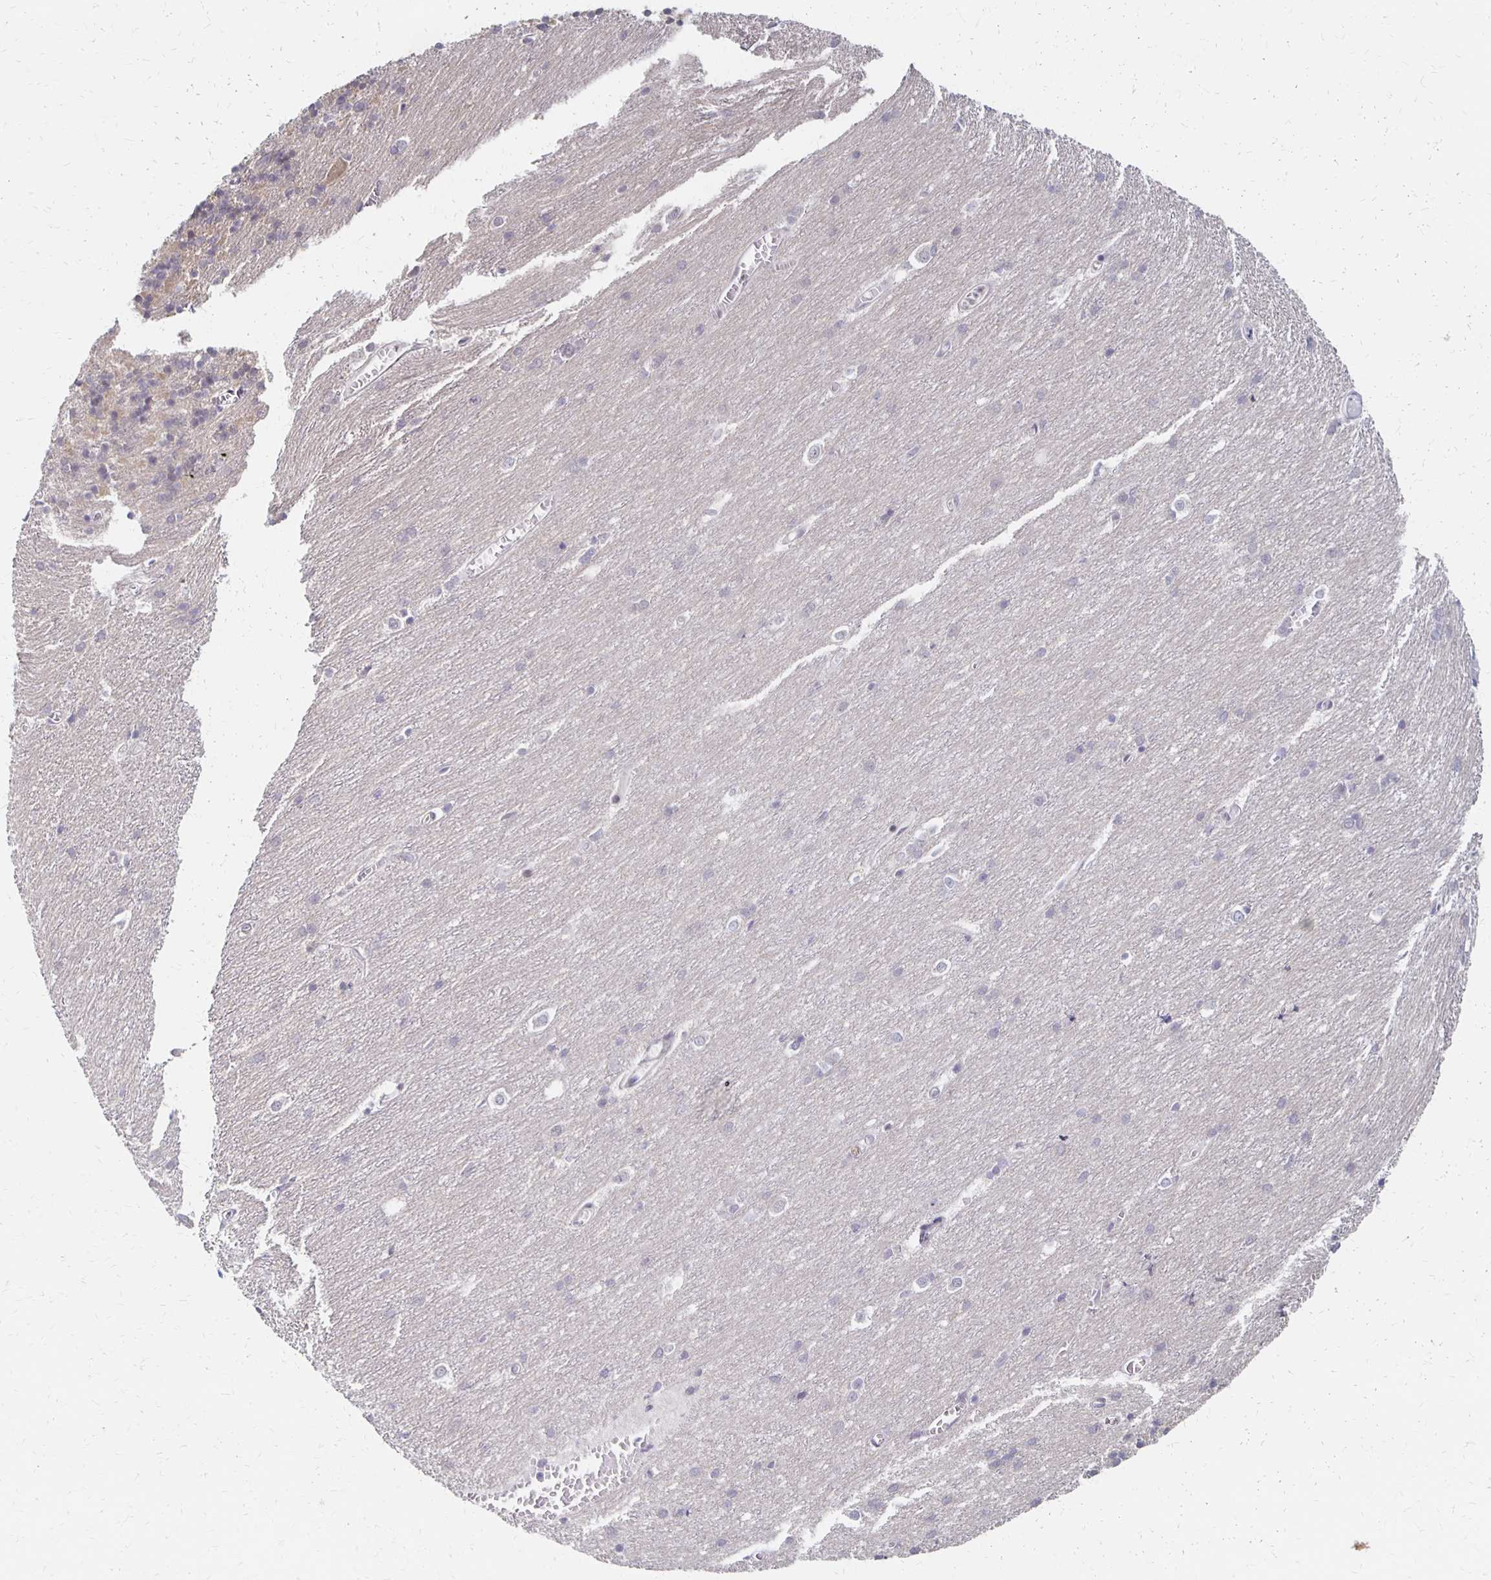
{"staining": {"intensity": "moderate", "quantity": "<25%", "location": "cytoplasmic/membranous"}, "tissue": "cerebellum", "cell_type": "Cells in granular layer", "image_type": "normal", "snomed": [{"axis": "morphology", "description": "Normal tissue, NOS"}, {"axis": "topography", "description": "Cerebellum"}], "caption": "Cerebellum was stained to show a protein in brown. There is low levels of moderate cytoplasmic/membranous staining in approximately <25% of cells in granular layer. (IHC, brightfield microscopy, high magnification).", "gene": "PRKCB", "patient": {"sex": "male", "age": 37}}